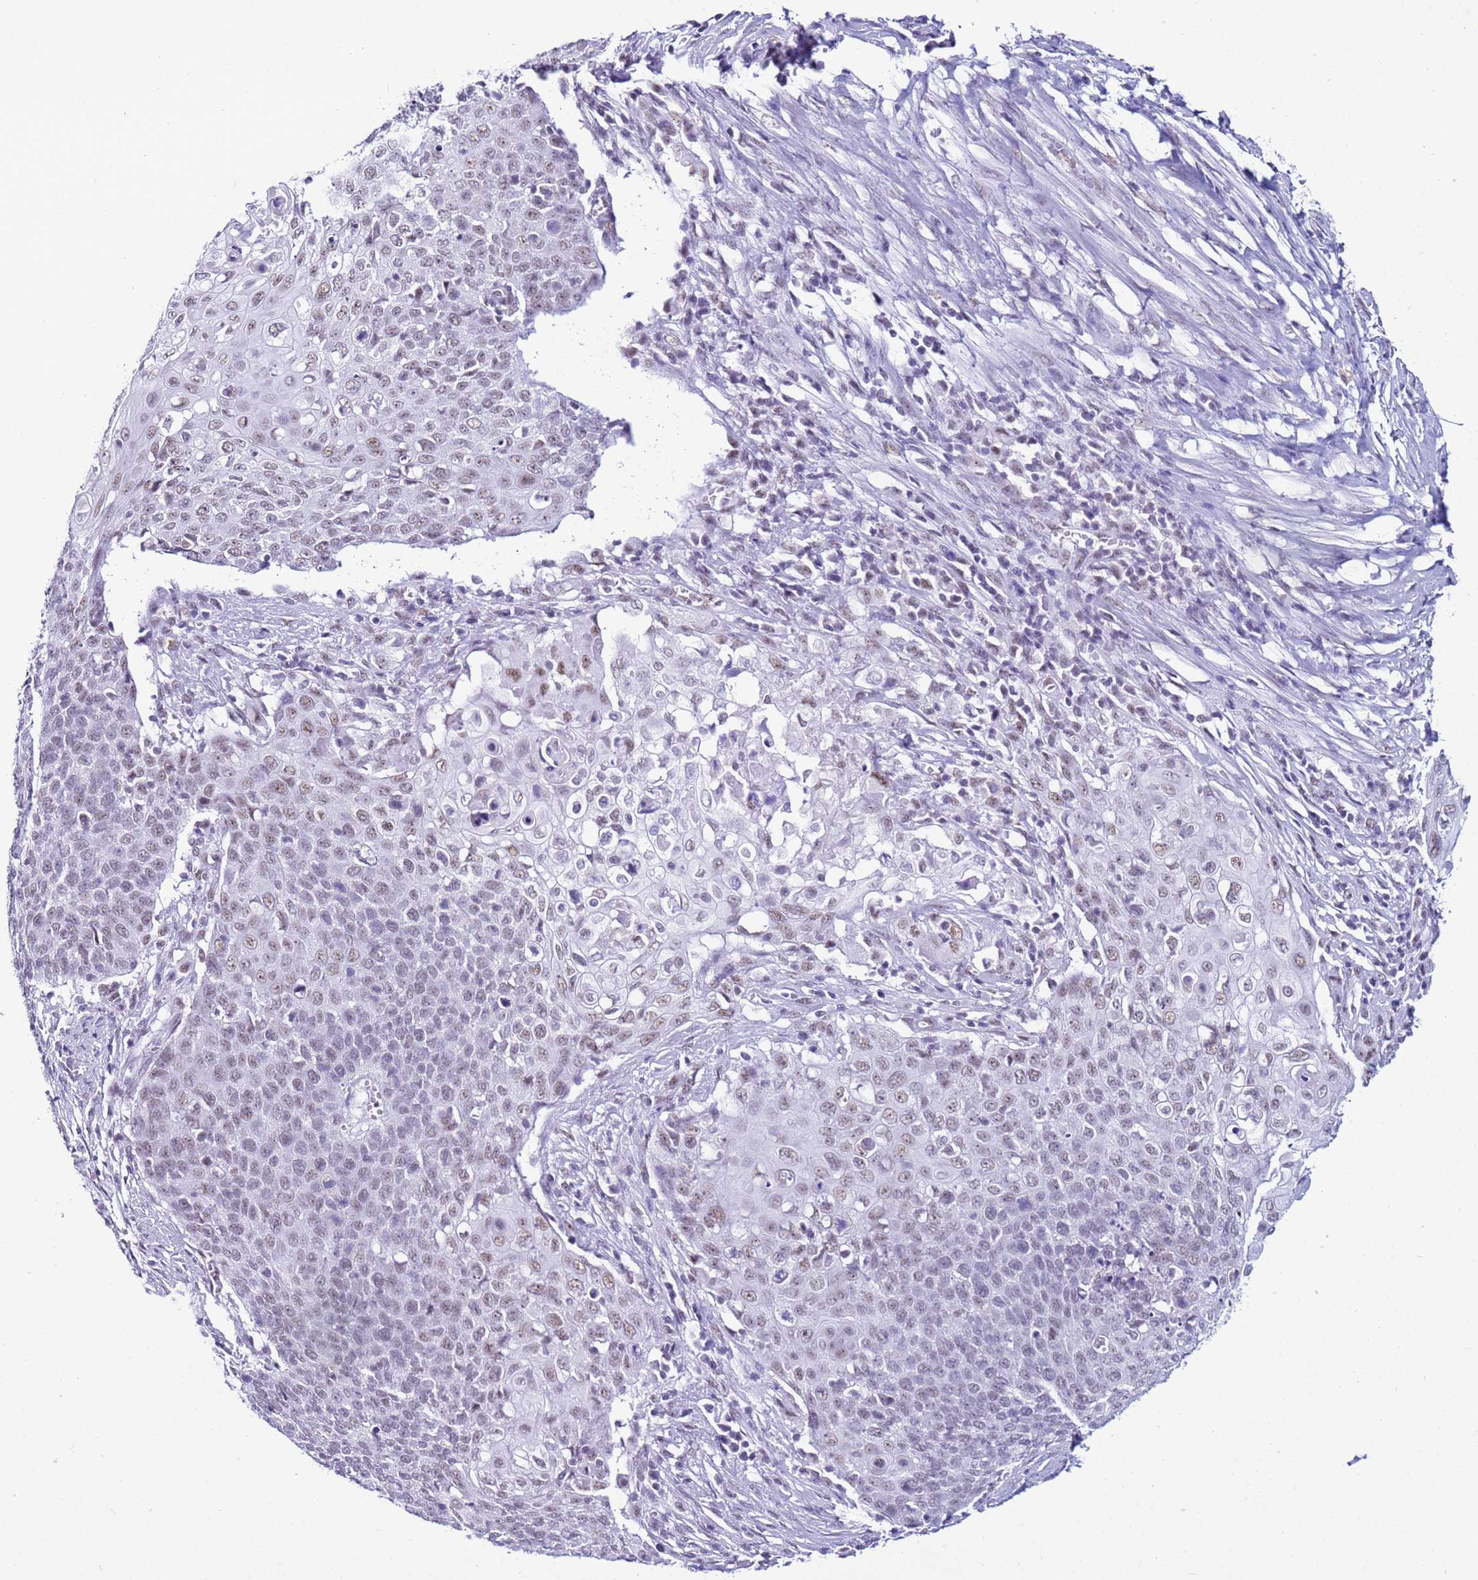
{"staining": {"intensity": "weak", "quantity": "25%-75%", "location": "nuclear"}, "tissue": "cervical cancer", "cell_type": "Tumor cells", "image_type": "cancer", "snomed": [{"axis": "morphology", "description": "Squamous cell carcinoma, NOS"}, {"axis": "topography", "description": "Cervix"}], "caption": "A brown stain shows weak nuclear staining of a protein in cervical cancer (squamous cell carcinoma) tumor cells. Ihc stains the protein of interest in brown and the nuclei are stained blue.", "gene": "DHX15", "patient": {"sex": "female", "age": 39}}